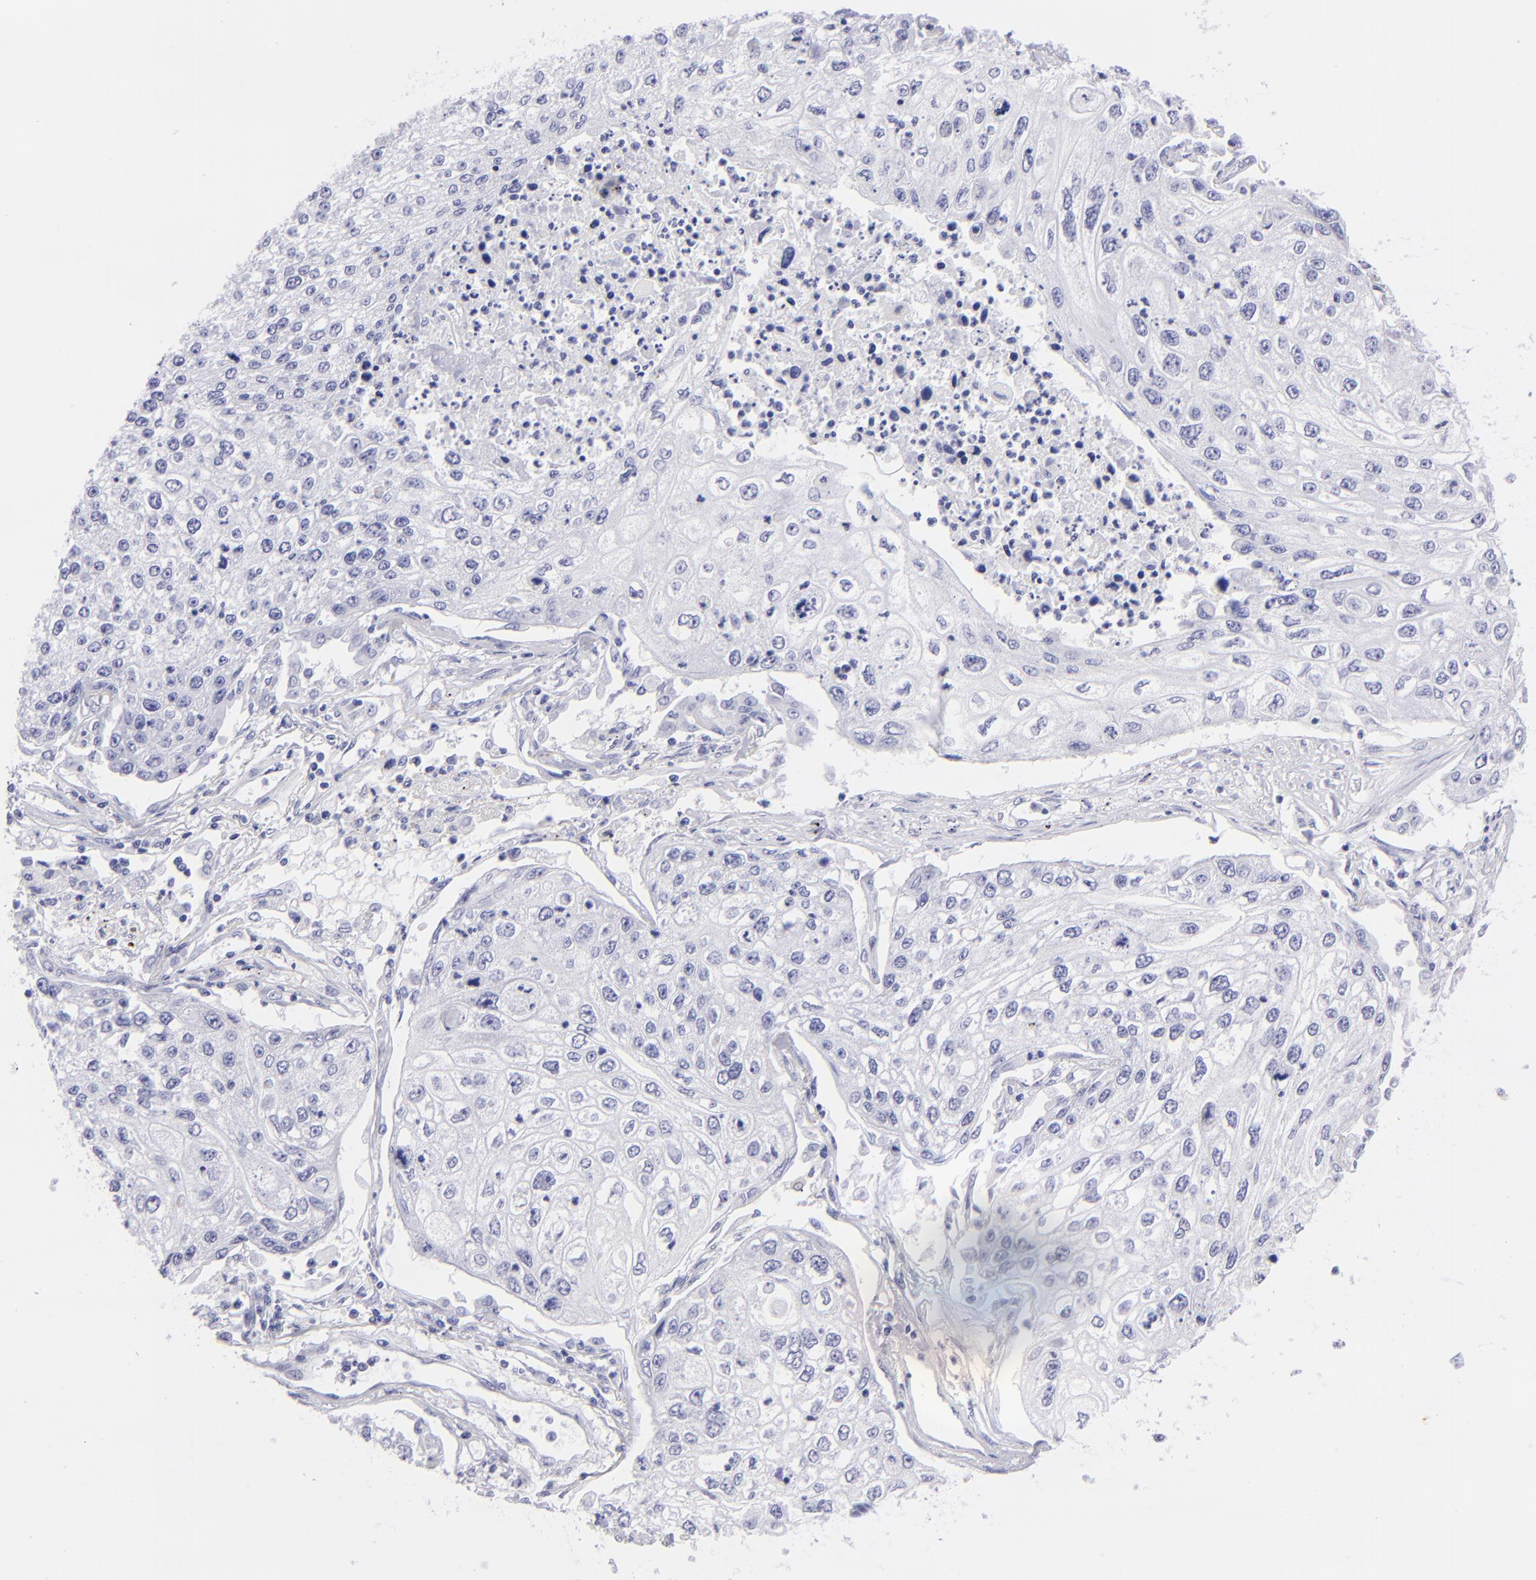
{"staining": {"intensity": "negative", "quantity": "none", "location": "none"}, "tissue": "lung cancer", "cell_type": "Tumor cells", "image_type": "cancer", "snomed": [{"axis": "morphology", "description": "Squamous cell carcinoma, NOS"}, {"axis": "topography", "description": "Lung"}], "caption": "The histopathology image shows no staining of tumor cells in lung cancer. The staining was performed using DAB to visualize the protein expression in brown, while the nuclei were stained in blue with hematoxylin (Magnification: 20x).", "gene": "SLC1A3", "patient": {"sex": "male", "age": 75}}